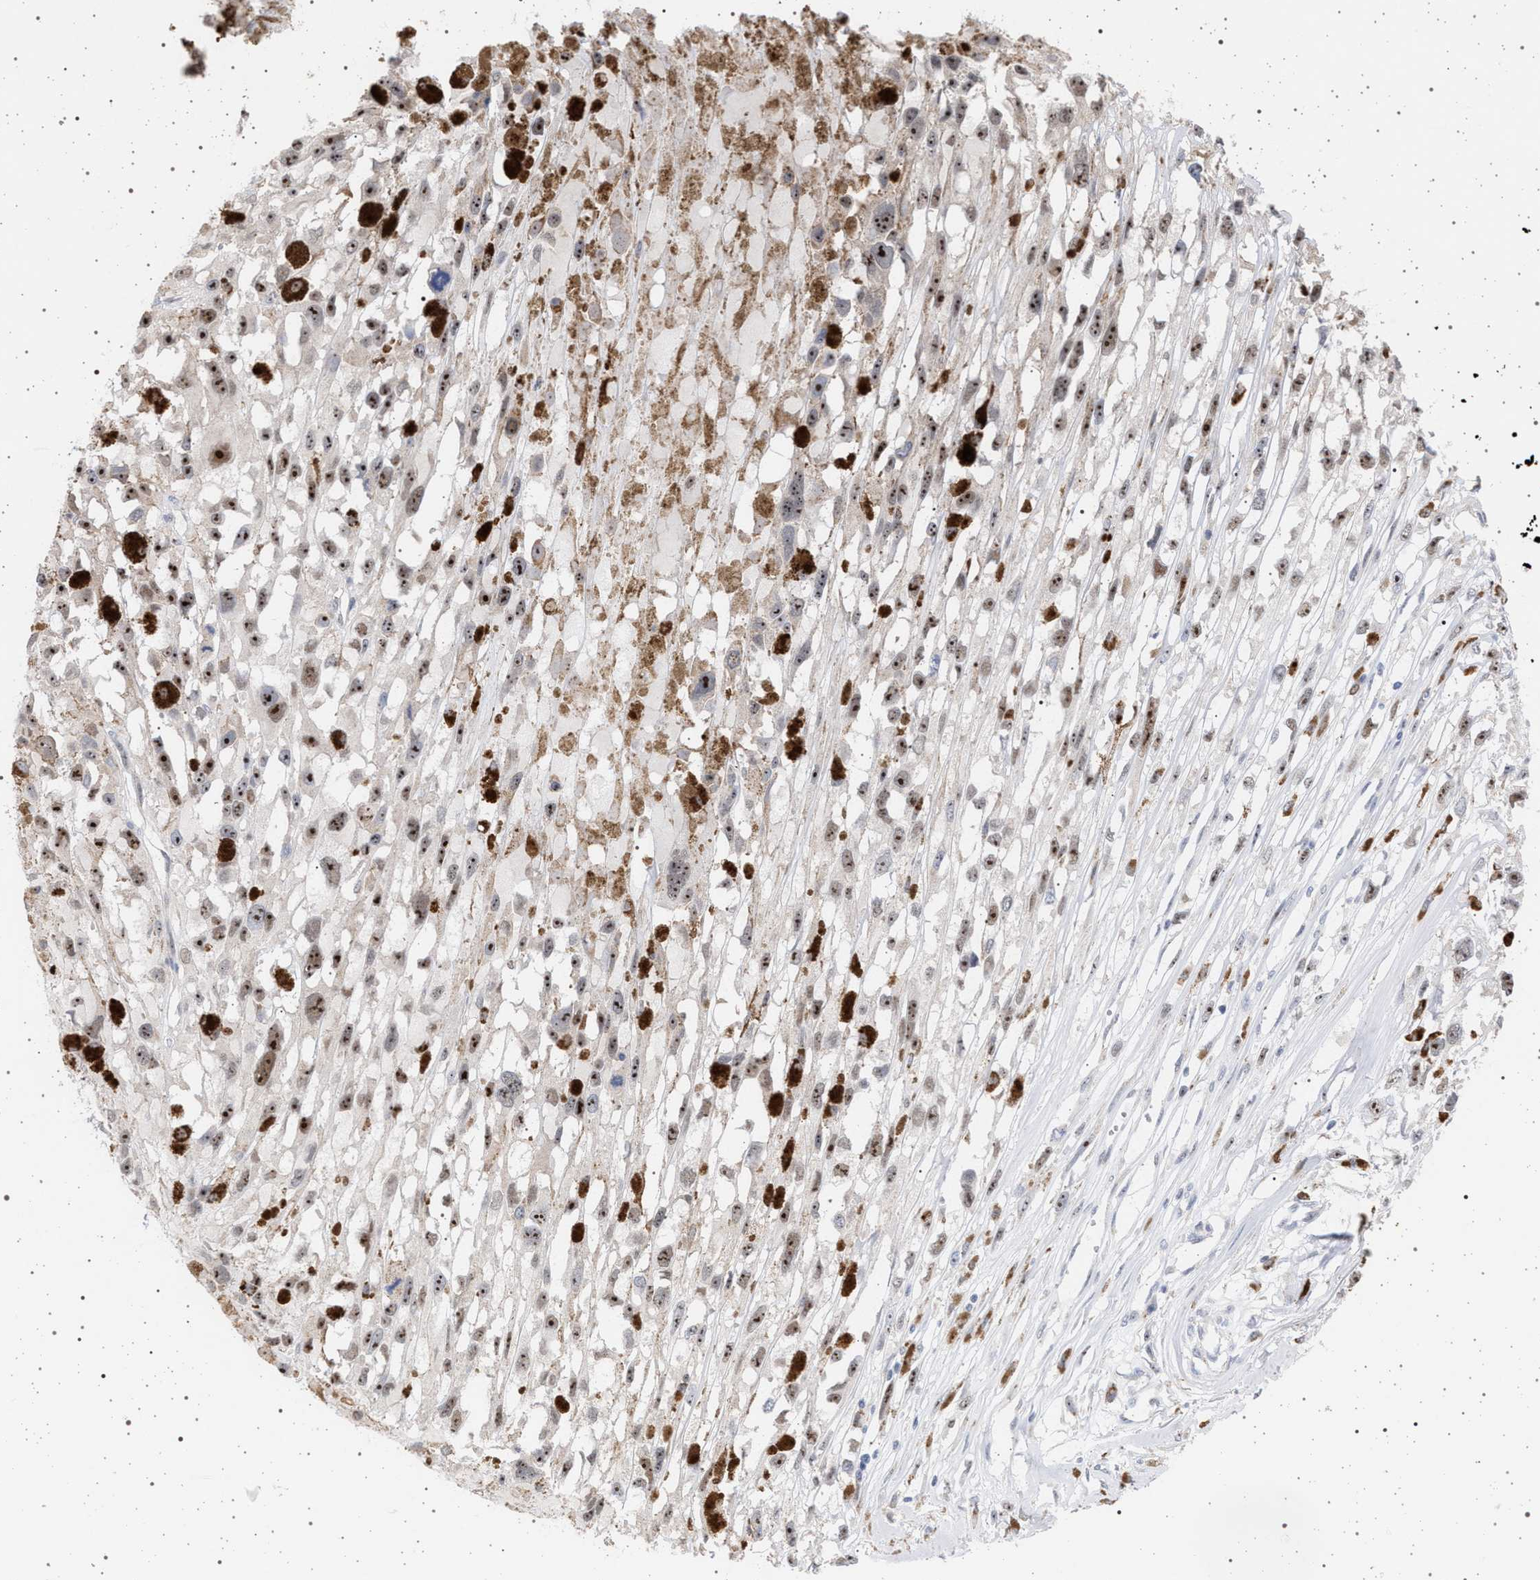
{"staining": {"intensity": "moderate", "quantity": ">75%", "location": "nuclear"}, "tissue": "melanoma", "cell_type": "Tumor cells", "image_type": "cancer", "snomed": [{"axis": "morphology", "description": "Malignant melanoma, Metastatic site"}, {"axis": "topography", "description": "Lymph node"}], "caption": "The image exhibits a brown stain indicating the presence of a protein in the nuclear of tumor cells in melanoma. The protein is stained brown, and the nuclei are stained in blue (DAB IHC with brightfield microscopy, high magnification).", "gene": "ELAC2", "patient": {"sex": "male", "age": 59}}